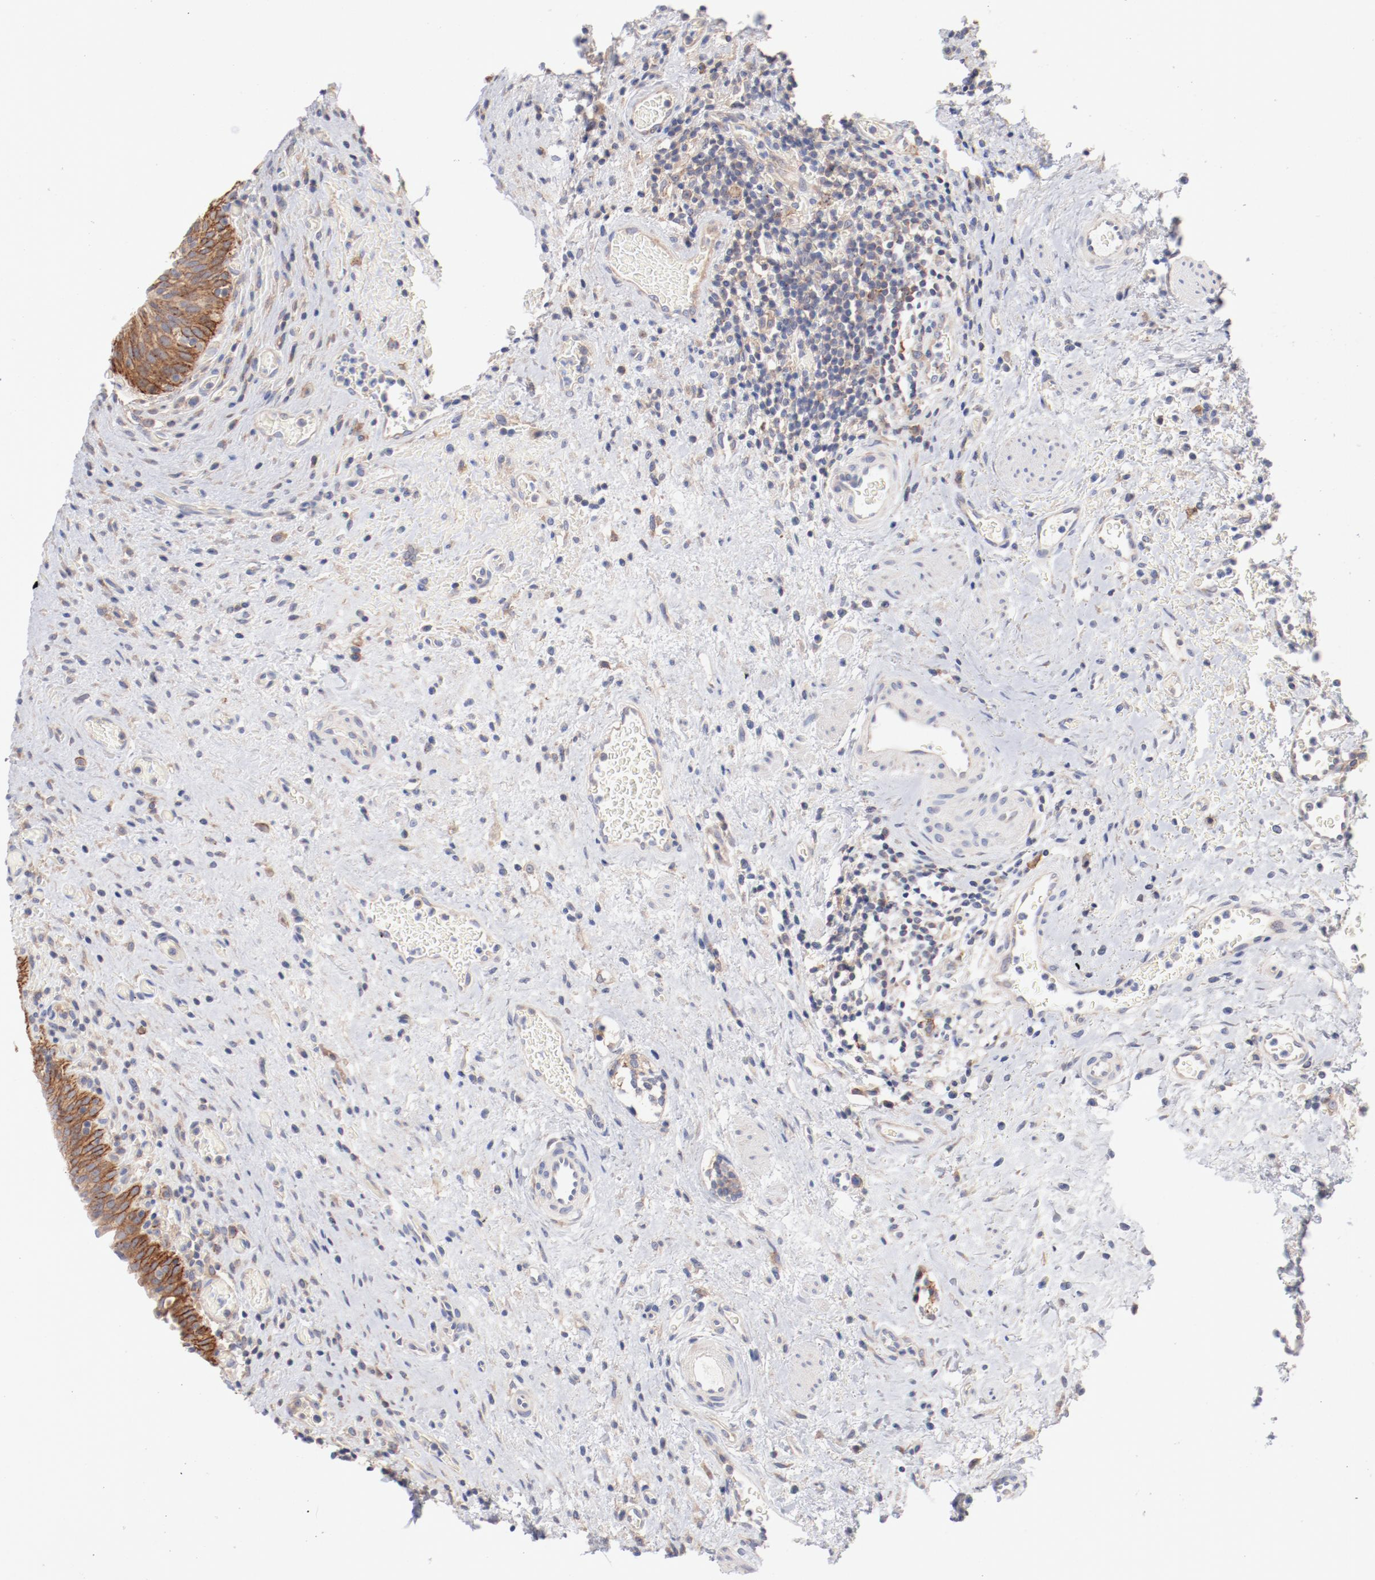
{"staining": {"intensity": "moderate", "quantity": ">75%", "location": "cytoplasmic/membranous"}, "tissue": "urinary bladder", "cell_type": "Urothelial cells", "image_type": "normal", "snomed": [{"axis": "morphology", "description": "Normal tissue, NOS"}, {"axis": "morphology", "description": "Urothelial carcinoma, High grade"}, {"axis": "topography", "description": "Urinary bladder"}], "caption": "Brown immunohistochemical staining in benign urinary bladder displays moderate cytoplasmic/membranous staining in about >75% of urothelial cells.", "gene": "SETD3", "patient": {"sex": "male", "age": 51}}